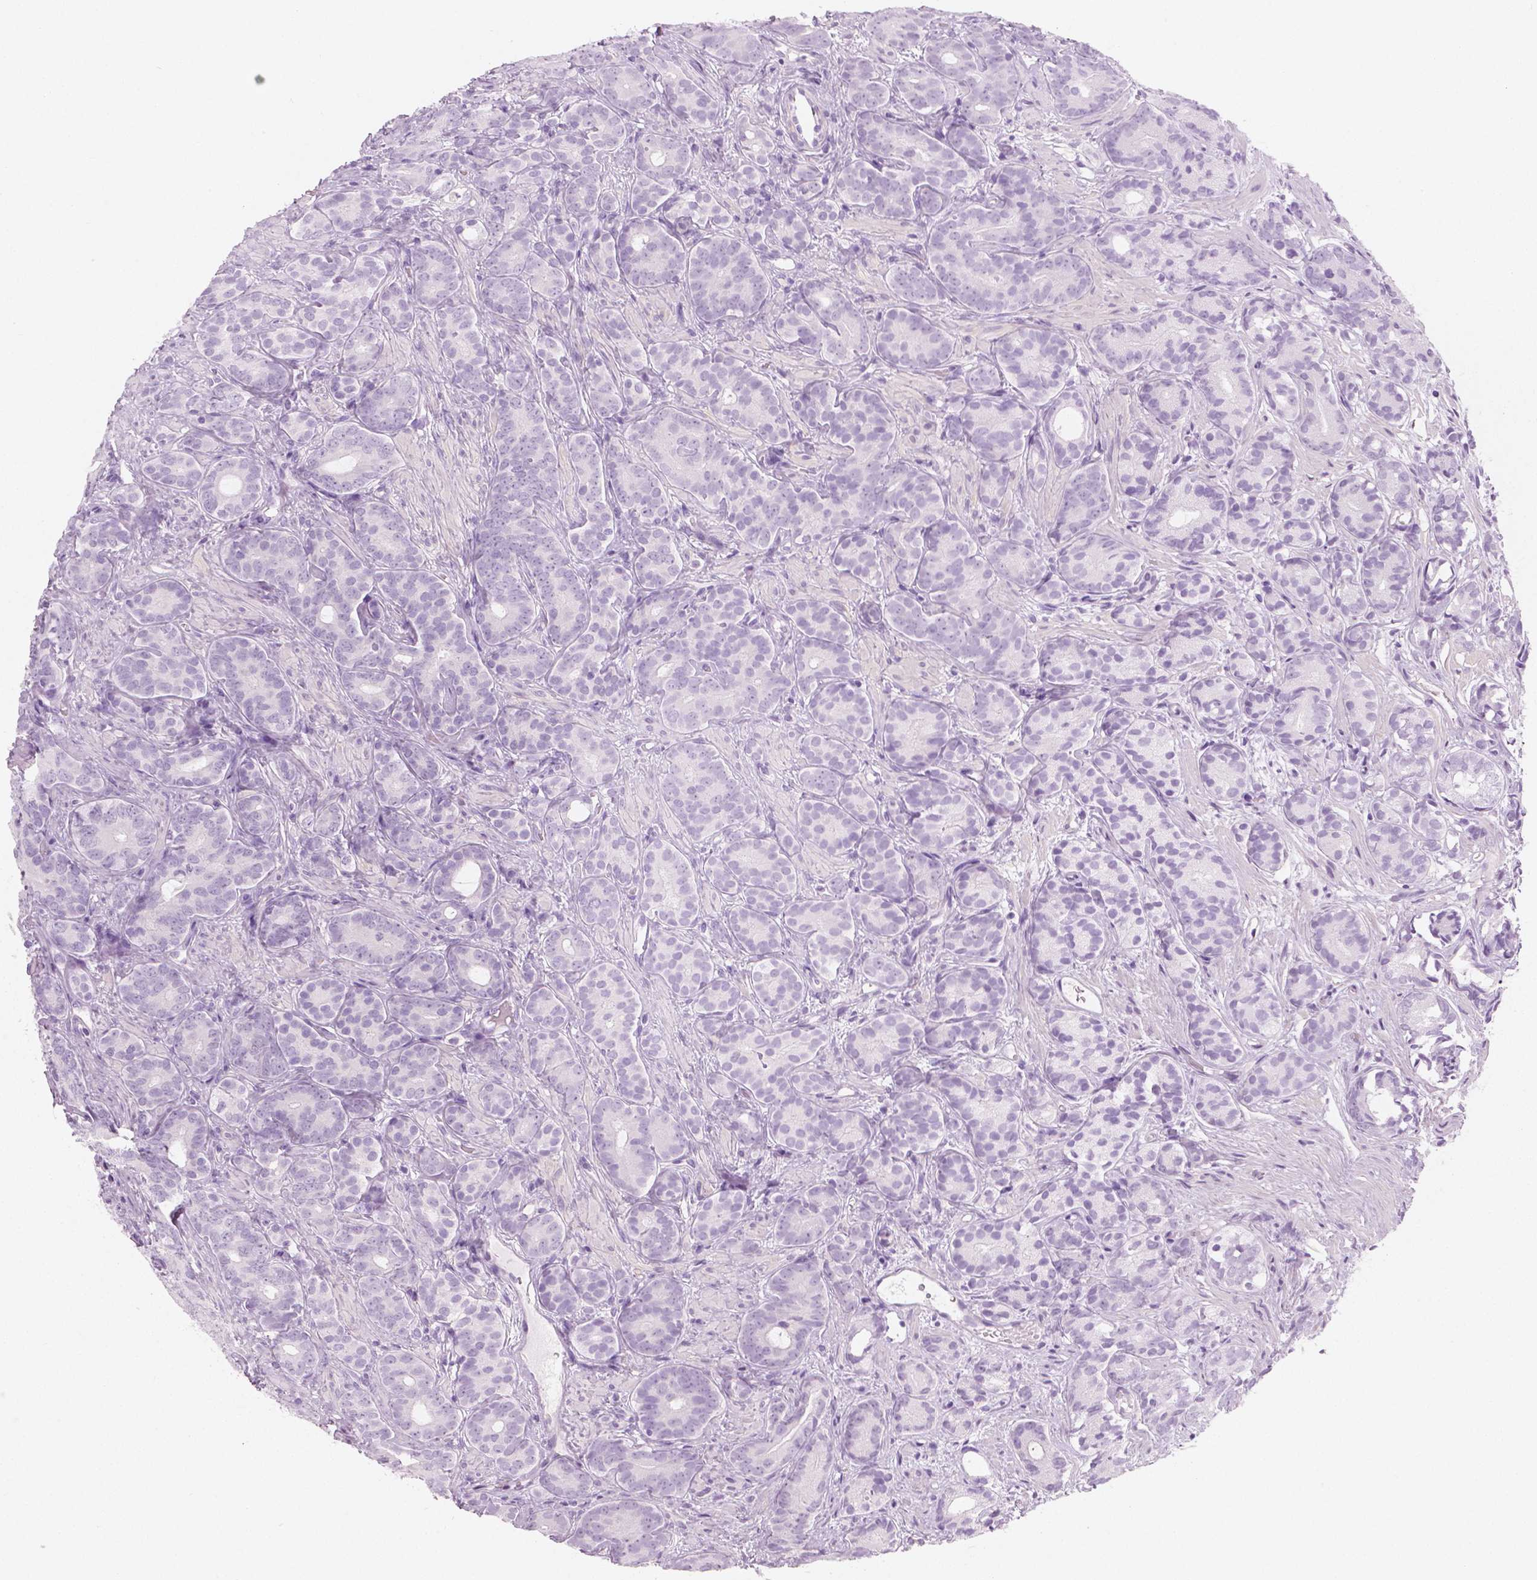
{"staining": {"intensity": "negative", "quantity": "none", "location": "none"}, "tissue": "prostate cancer", "cell_type": "Tumor cells", "image_type": "cancer", "snomed": [{"axis": "morphology", "description": "Adenocarcinoma, High grade"}, {"axis": "topography", "description": "Prostate"}], "caption": "There is no significant positivity in tumor cells of prostate cancer (adenocarcinoma (high-grade)).", "gene": "PLIN4", "patient": {"sex": "male", "age": 84}}